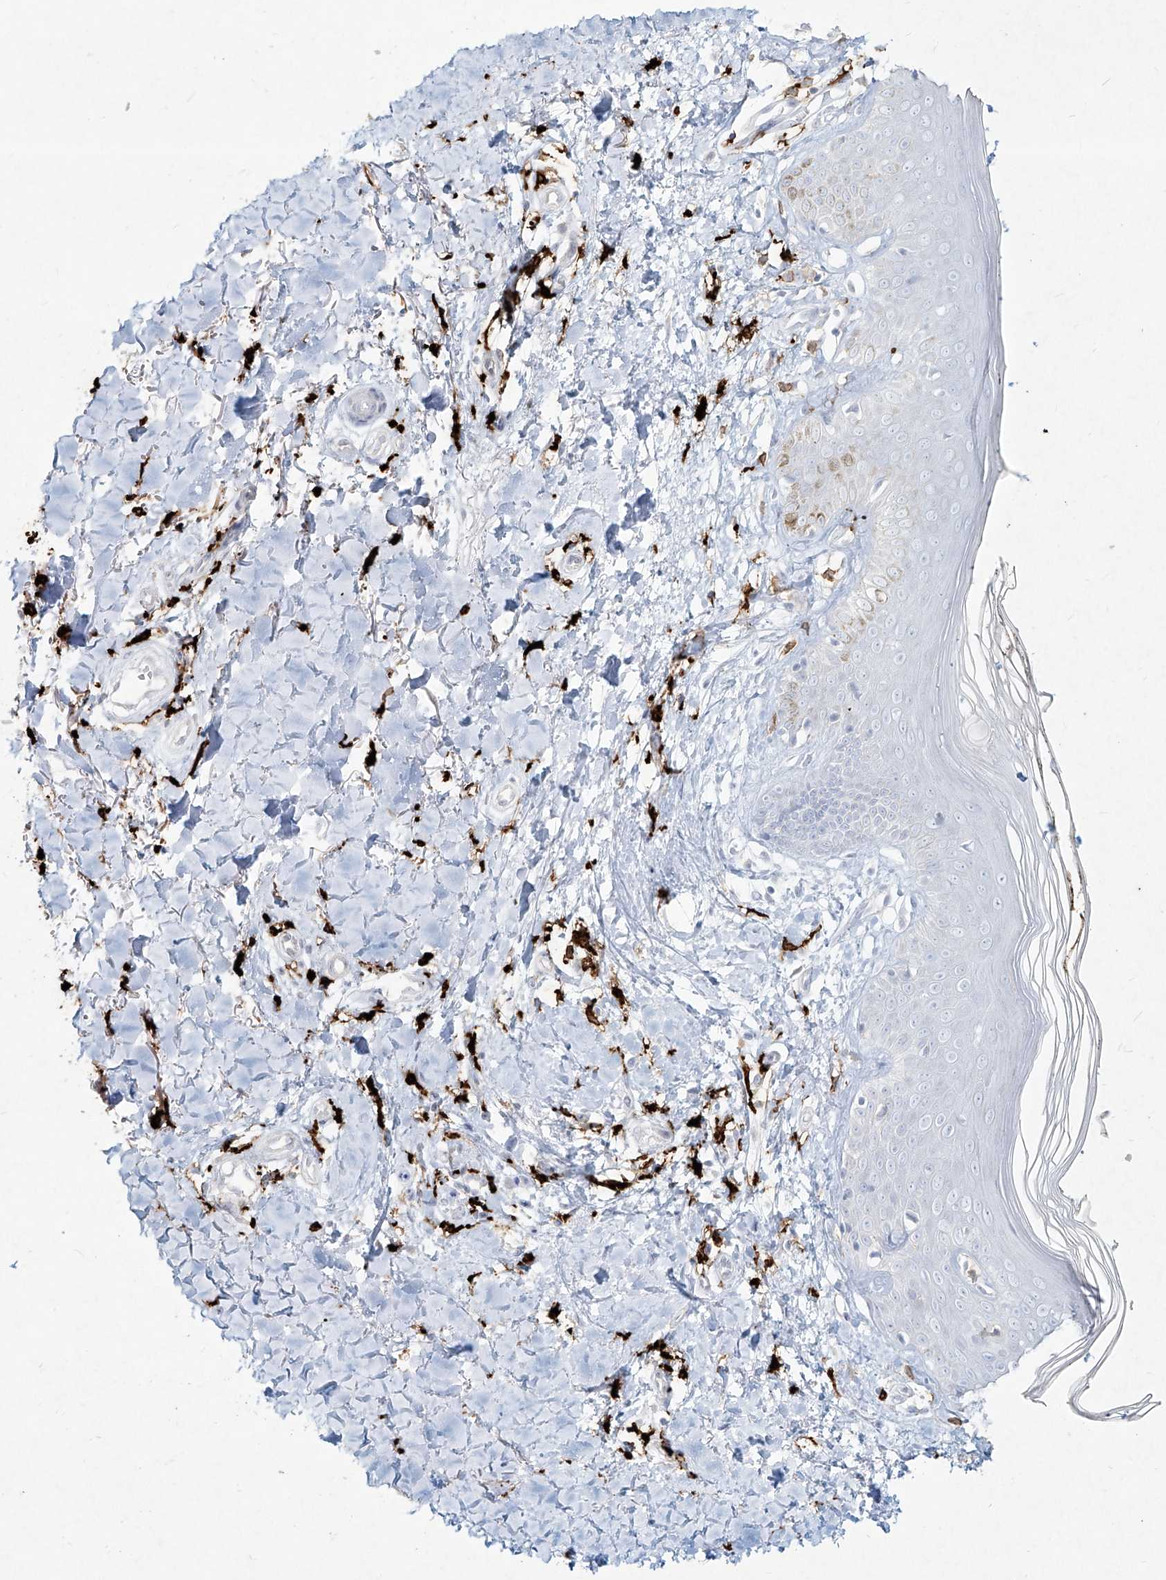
{"staining": {"intensity": "negative", "quantity": "none", "location": "none"}, "tissue": "skin", "cell_type": "Fibroblasts", "image_type": "normal", "snomed": [{"axis": "morphology", "description": "Normal tissue, NOS"}, {"axis": "topography", "description": "Skin"}], "caption": "This is a image of immunohistochemistry (IHC) staining of unremarkable skin, which shows no positivity in fibroblasts.", "gene": "CD209", "patient": {"sex": "female", "age": 64}}